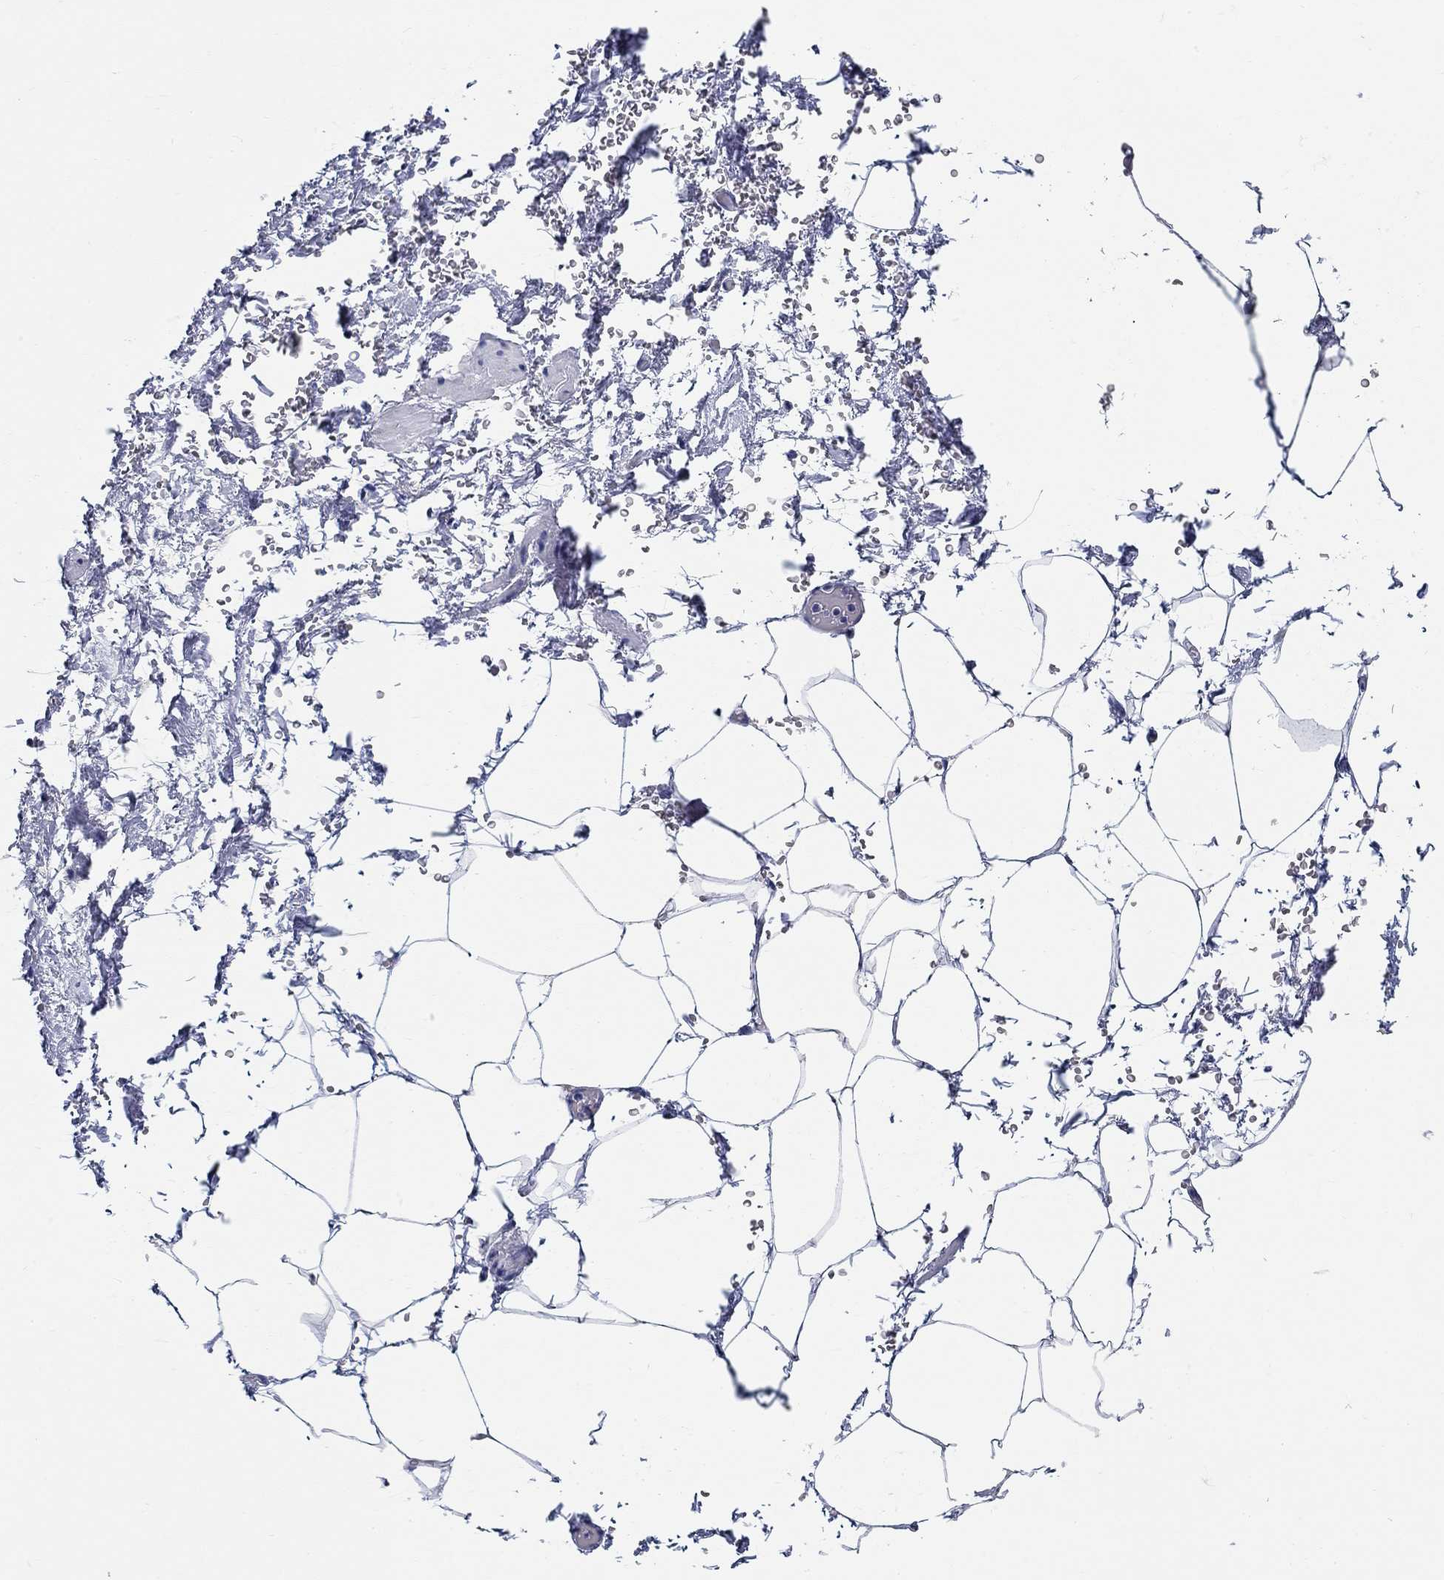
{"staining": {"intensity": "negative", "quantity": "none", "location": "none"}, "tissue": "adipose tissue", "cell_type": "Adipocytes", "image_type": "normal", "snomed": [{"axis": "morphology", "description": "Normal tissue, NOS"}, {"axis": "topography", "description": "Soft tissue"}, {"axis": "topography", "description": "Adipose tissue"}, {"axis": "topography", "description": "Vascular tissue"}, {"axis": "topography", "description": "Peripheral nerve tissue"}], "caption": "An immunohistochemistry photomicrograph of unremarkable adipose tissue is shown. There is no staining in adipocytes of adipose tissue.", "gene": "SMIM18", "patient": {"sex": "male", "age": 68}}